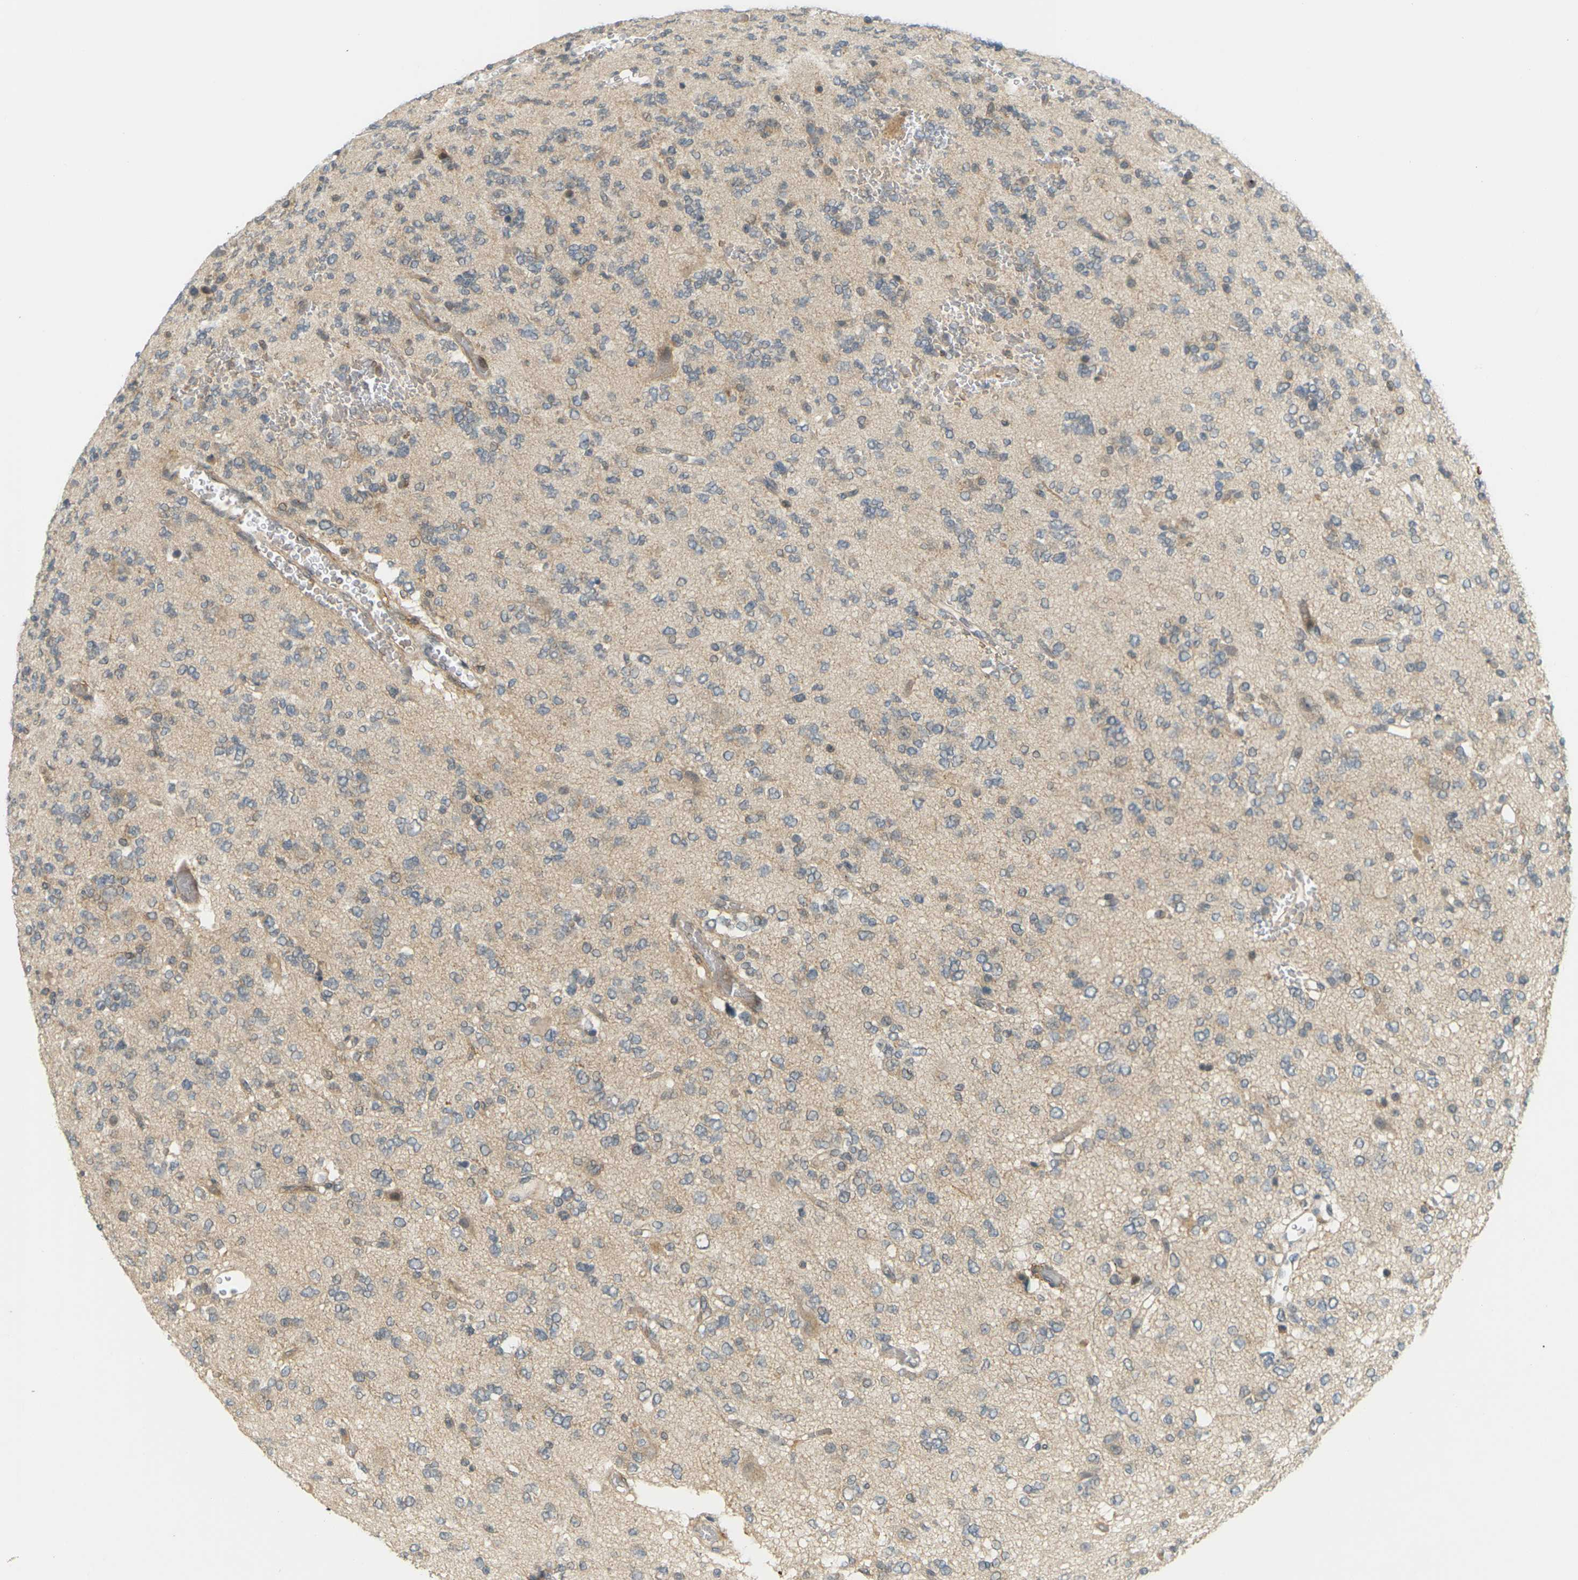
{"staining": {"intensity": "negative", "quantity": "none", "location": "none"}, "tissue": "glioma", "cell_type": "Tumor cells", "image_type": "cancer", "snomed": [{"axis": "morphology", "description": "Glioma, malignant, Low grade"}, {"axis": "topography", "description": "Brain"}], "caption": "IHC photomicrograph of human glioma stained for a protein (brown), which shows no expression in tumor cells. (DAB (3,3'-diaminobenzidine) immunohistochemistry (IHC) visualized using brightfield microscopy, high magnification).", "gene": "SOCS6", "patient": {"sex": "male", "age": 38}}